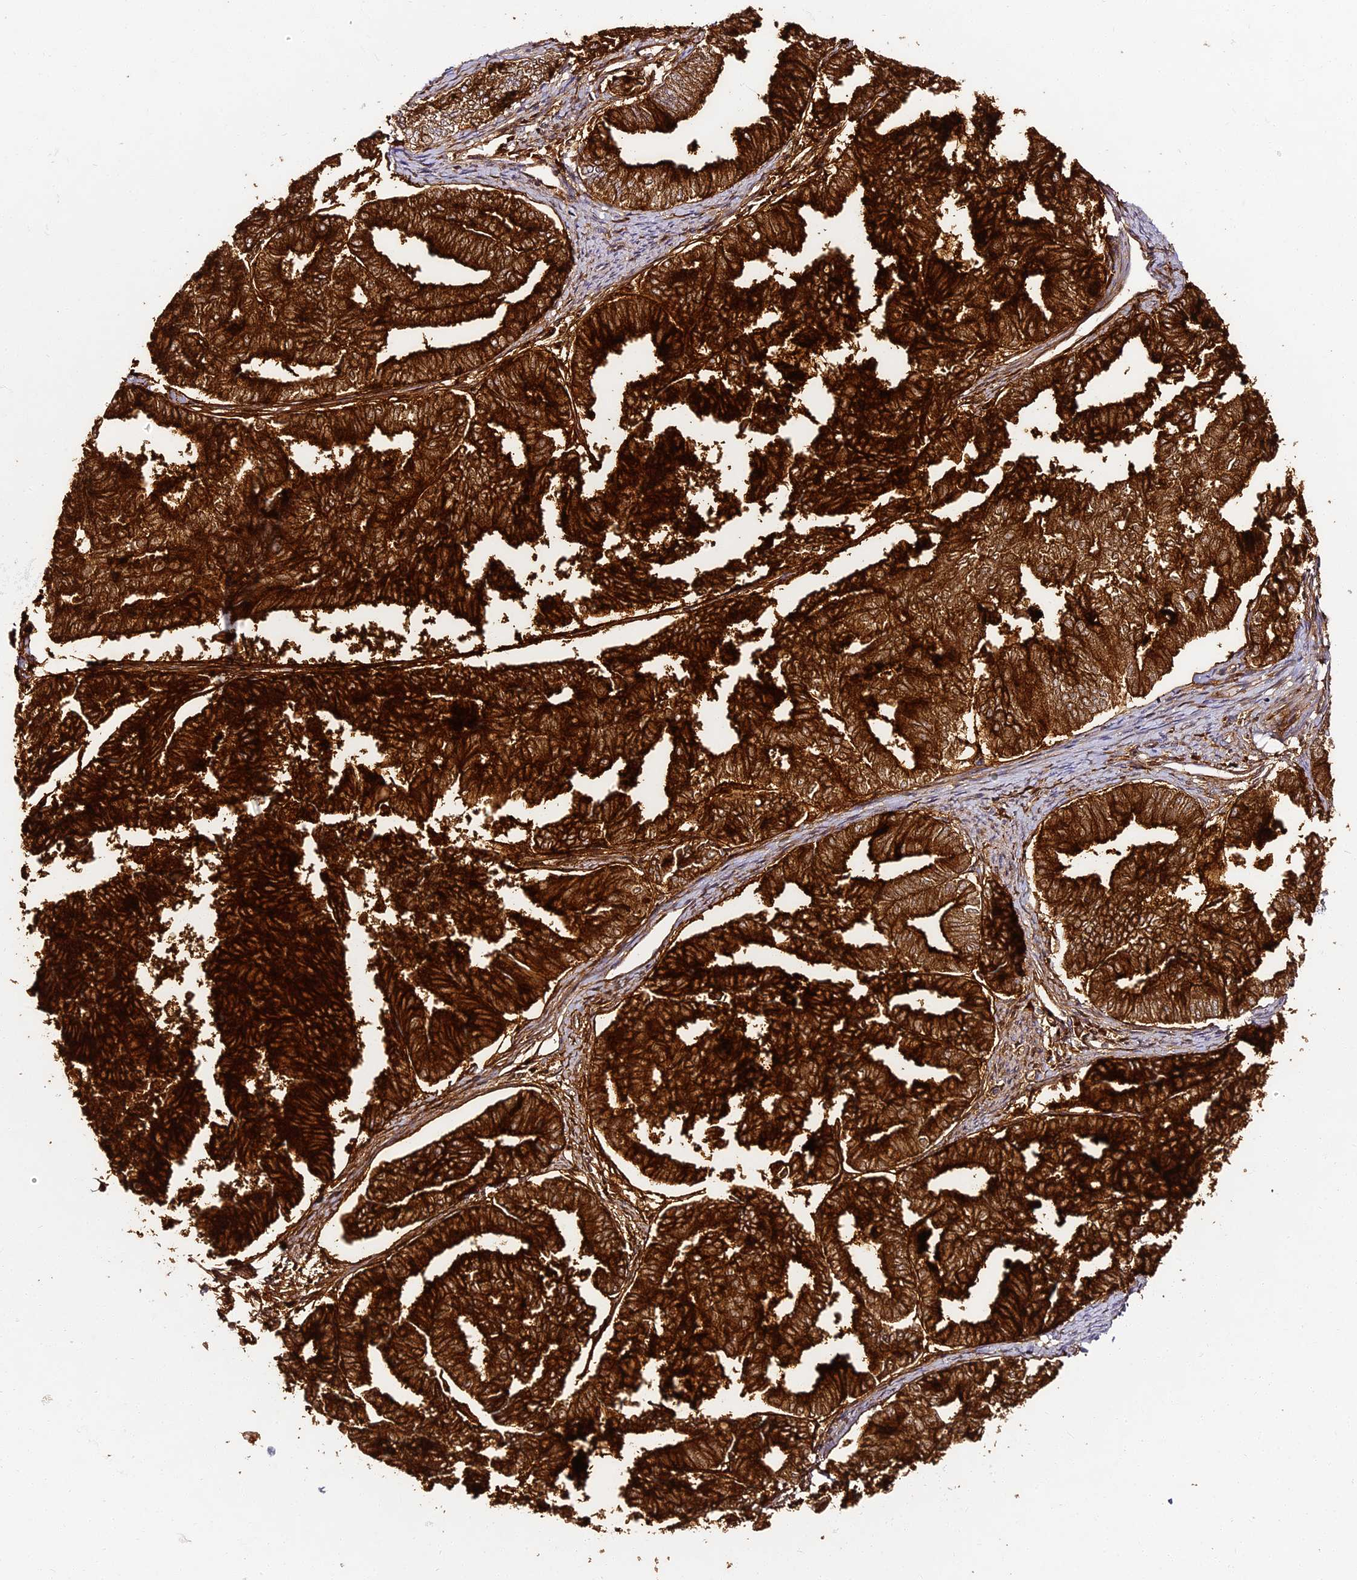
{"staining": {"intensity": "strong", "quantity": ">75%", "location": "cytoplasmic/membranous"}, "tissue": "endometrial cancer", "cell_type": "Tumor cells", "image_type": "cancer", "snomed": [{"axis": "morphology", "description": "Adenocarcinoma, NOS"}, {"axis": "topography", "description": "Endometrium"}], "caption": "The histopathology image shows immunohistochemical staining of endometrial cancer (adenocarcinoma). There is strong cytoplasmic/membranous staining is identified in approximately >75% of tumor cells.", "gene": "ALPG", "patient": {"sex": "female", "age": 79}}